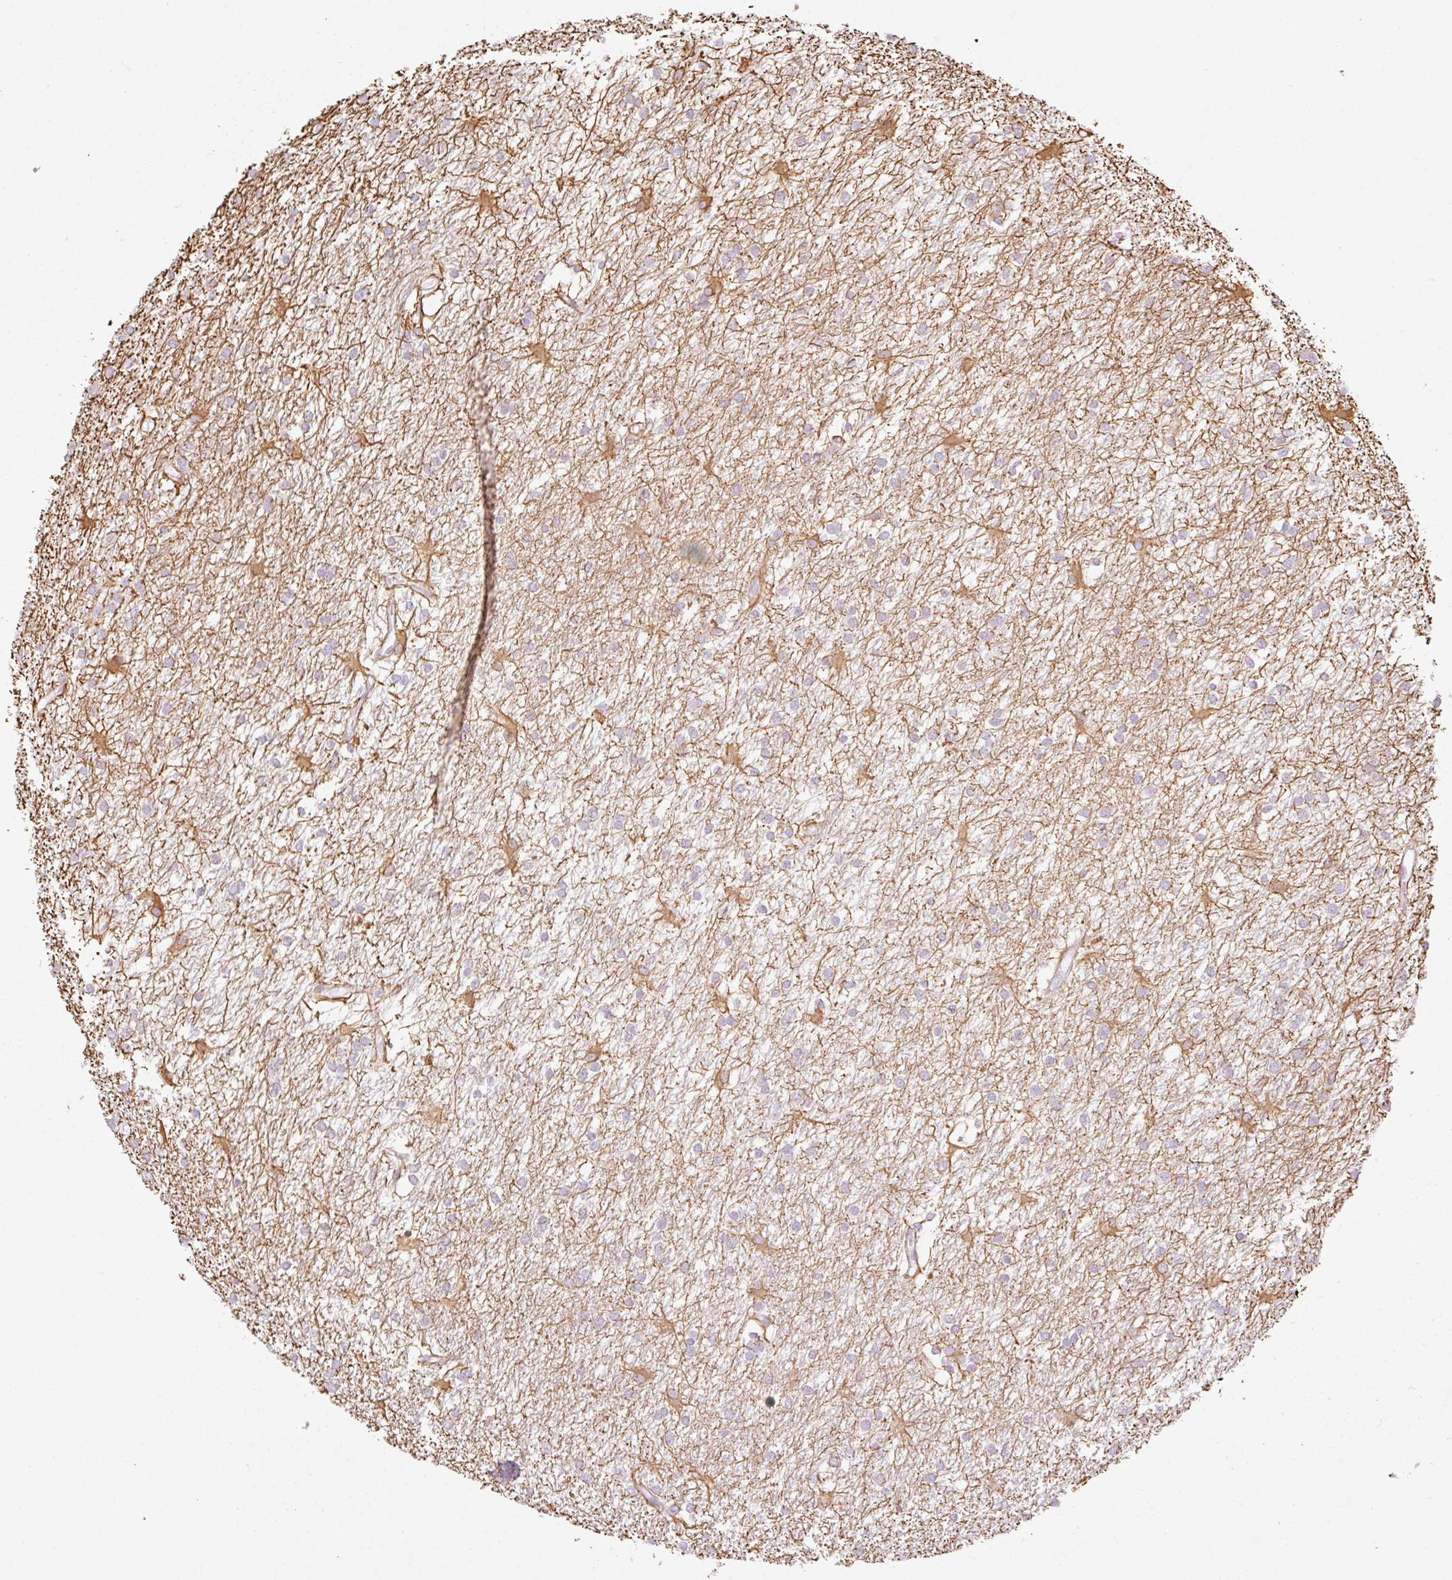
{"staining": {"intensity": "negative", "quantity": "none", "location": "none"}, "tissue": "glioma", "cell_type": "Tumor cells", "image_type": "cancer", "snomed": [{"axis": "morphology", "description": "Glioma, malignant, High grade"}, {"axis": "topography", "description": "Brain"}], "caption": "The histopathology image demonstrates no significant positivity in tumor cells of malignant glioma (high-grade). (Immunohistochemistry (ihc), brightfield microscopy, high magnification).", "gene": "C3orf49", "patient": {"sex": "male", "age": 77}}